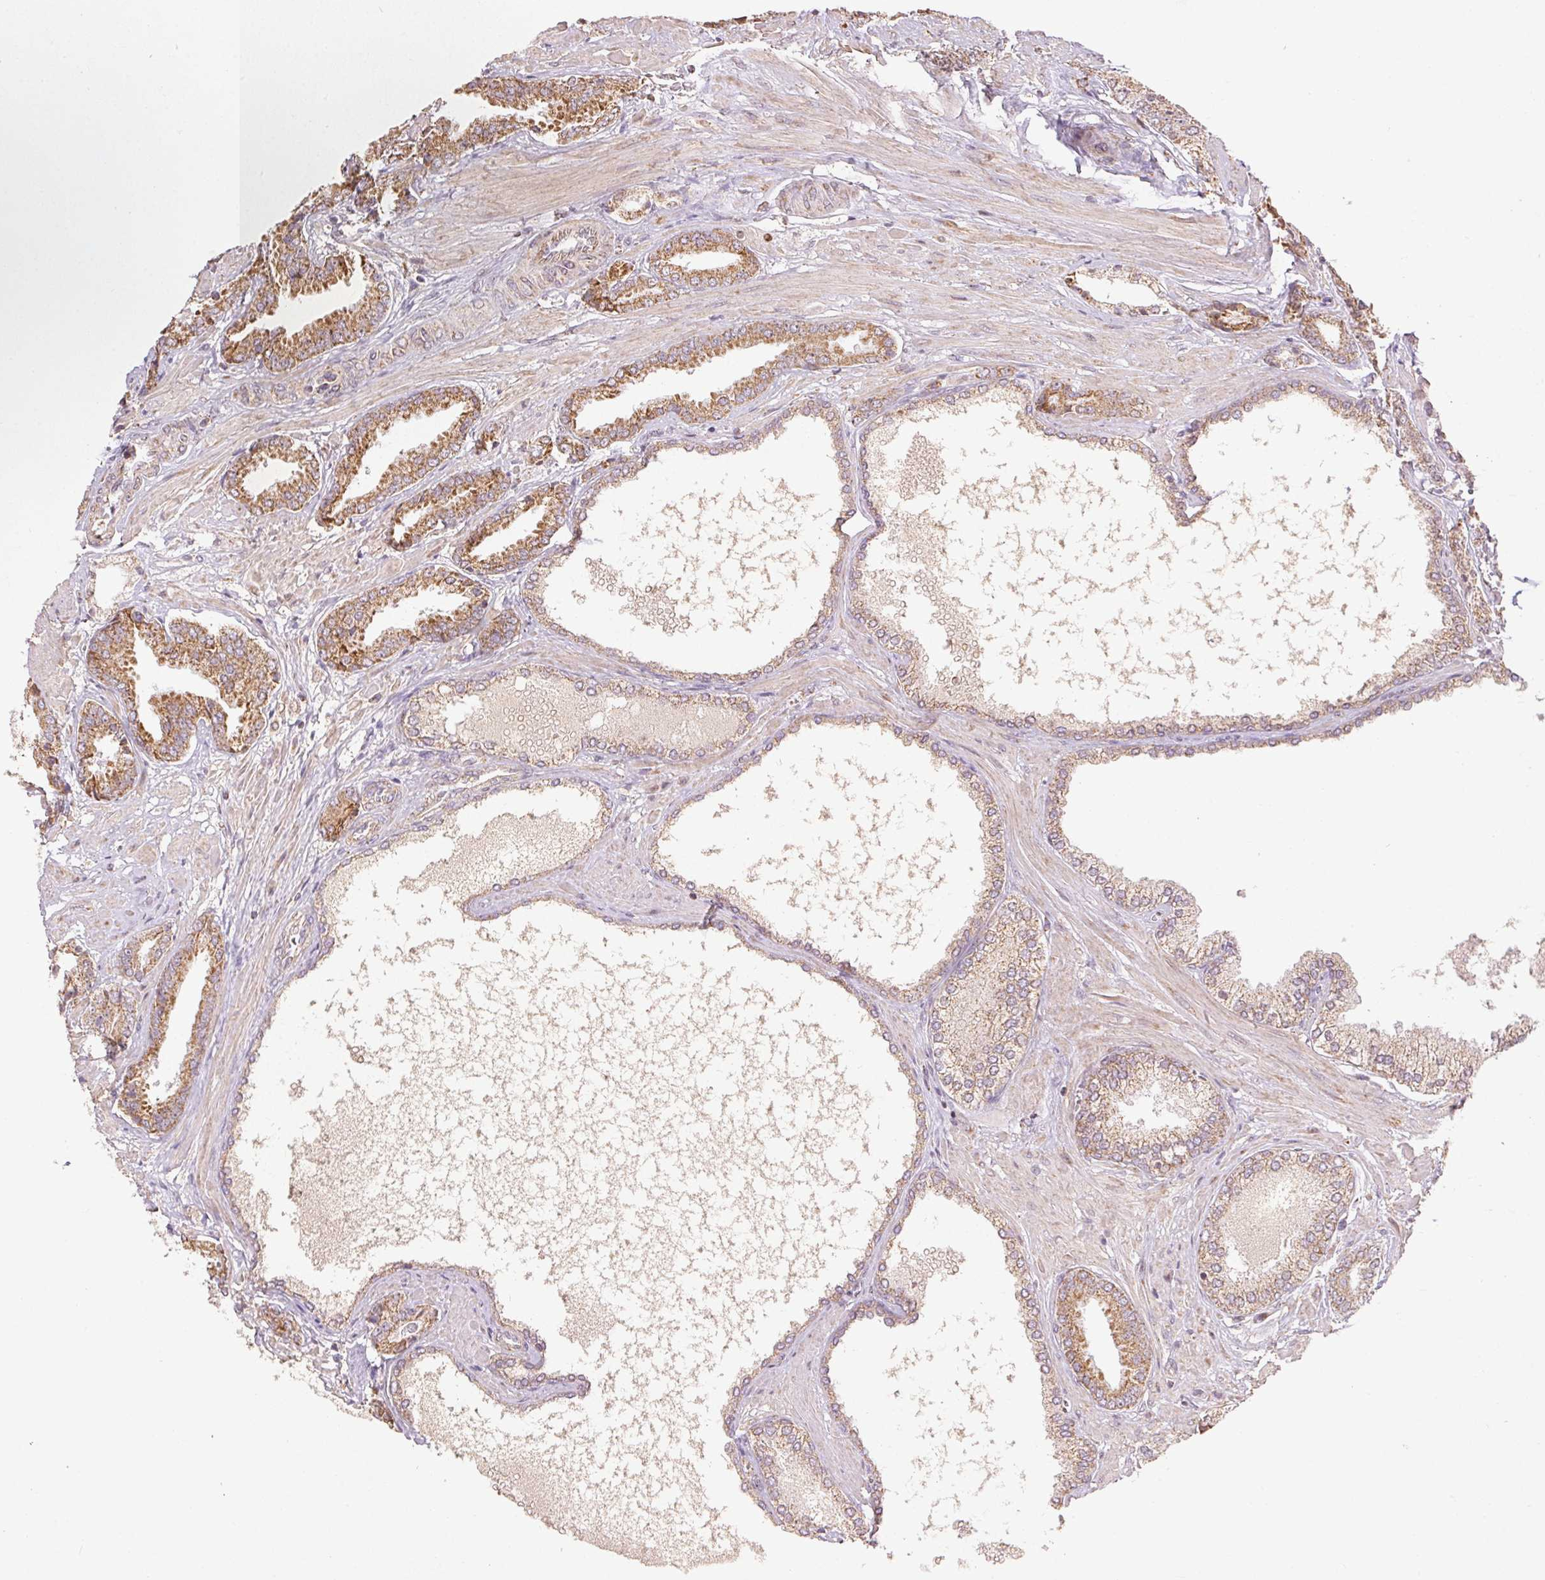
{"staining": {"intensity": "strong", "quantity": ">75%", "location": "cytoplasmic/membranous"}, "tissue": "prostate cancer", "cell_type": "Tumor cells", "image_type": "cancer", "snomed": [{"axis": "morphology", "description": "Adenocarcinoma, High grade"}, {"axis": "topography", "description": "Prostate"}], "caption": "High-grade adenocarcinoma (prostate) tissue reveals strong cytoplasmic/membranous expression in about >75% of tumor cells", "gene": "CLASP1", "patient": {"sex": "male", "age": 56}}